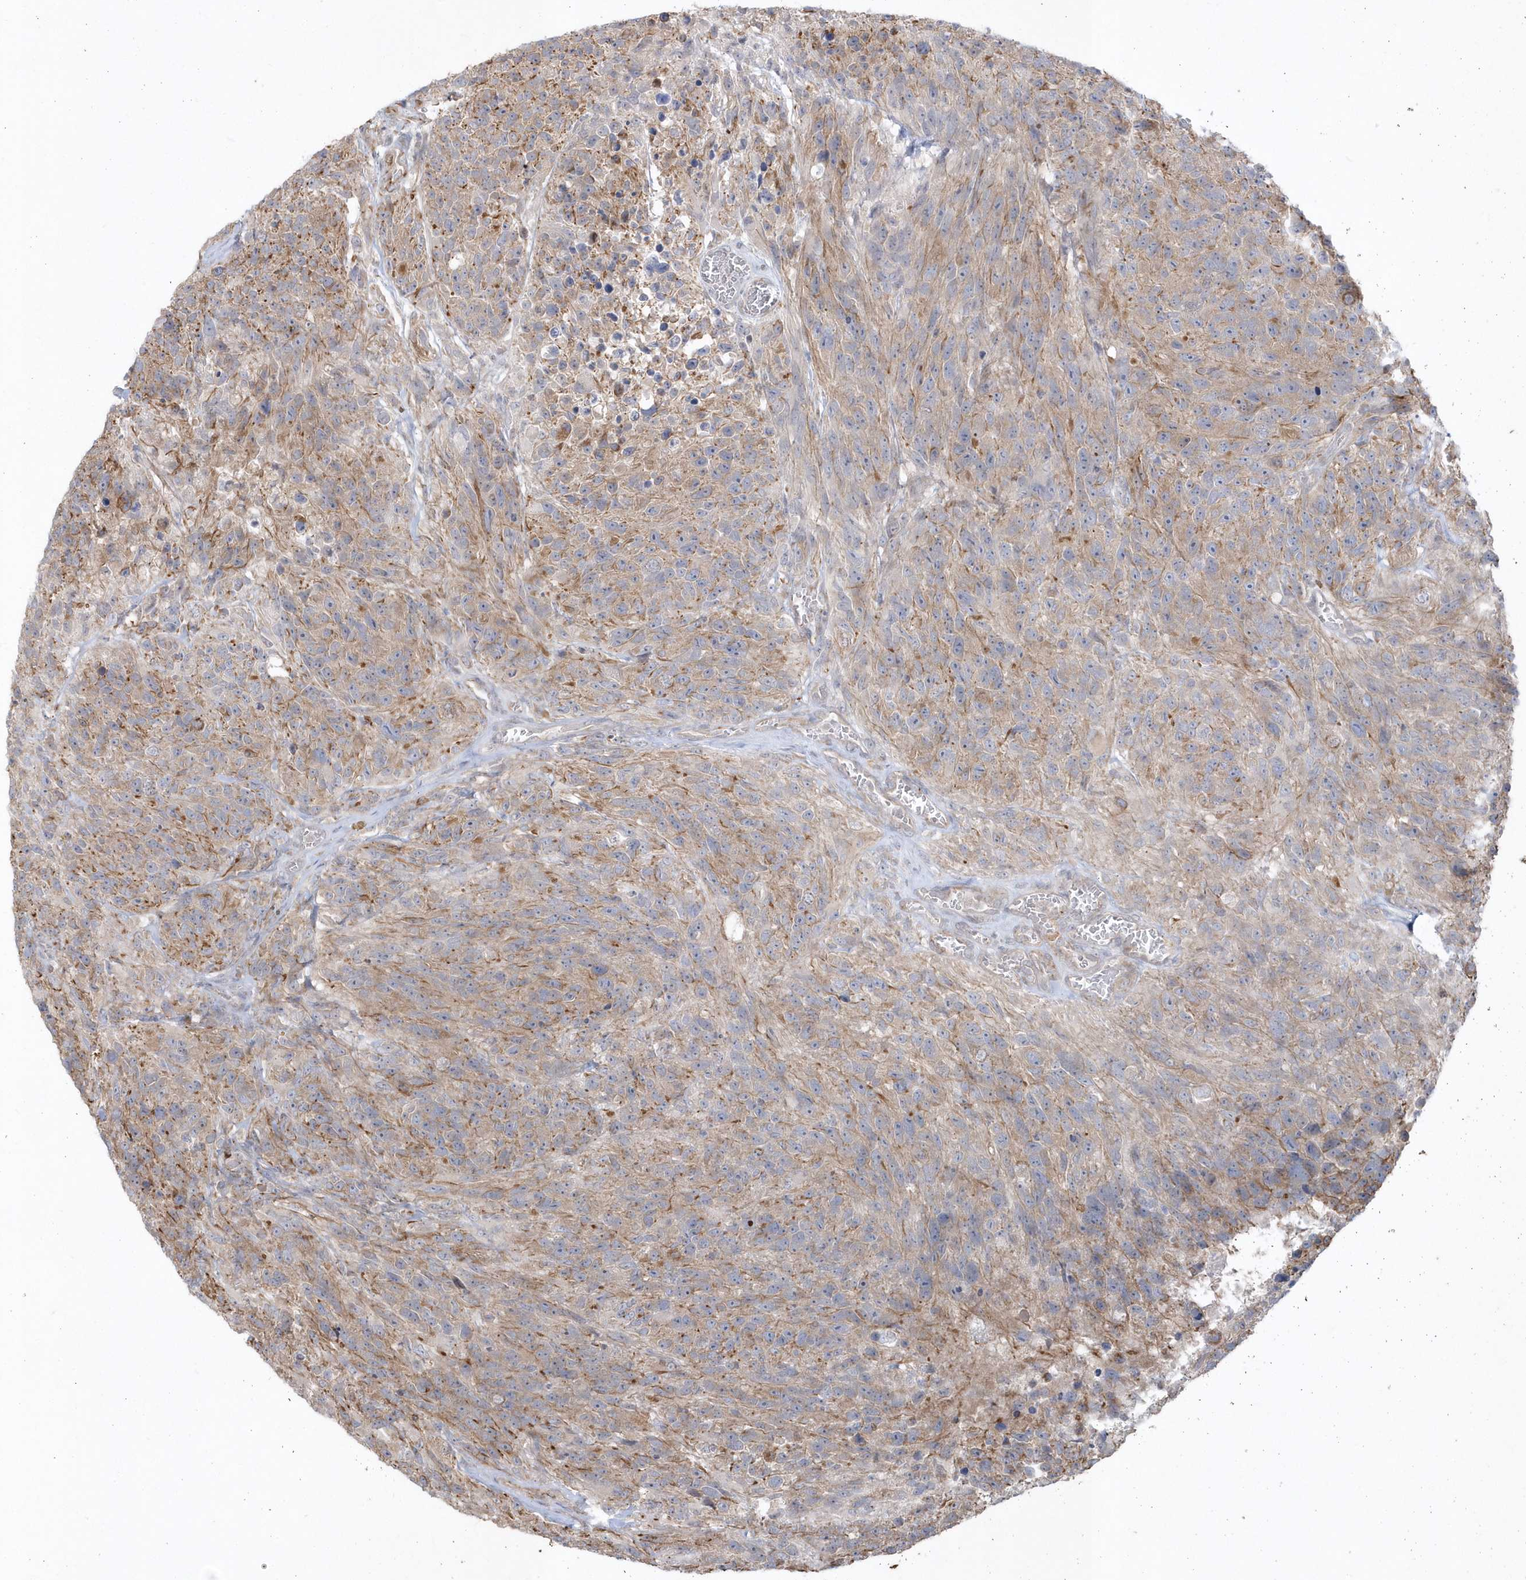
{"staining": {"intensity": "weak", "quantity": "25%-75%", "location": "cytoplasmic/membranous"}, "tissue": "glioma", "cell_type": "Tumor cells", "image_type": "cancer", "snomed": [{"axis": "morphology", "description": "Glioma, malignant, High grade"}, {"axis": "topography", "description": "Brain"}], "caption": "Immunohistochemistry of human malignant glioma (high-grade) demonstrates low levels of weak cytoplasmic/membranous expression in about 25%-75% of tumor cells.", "gene": "DHX57", "patient": {"sex": "male", "age": 69}}